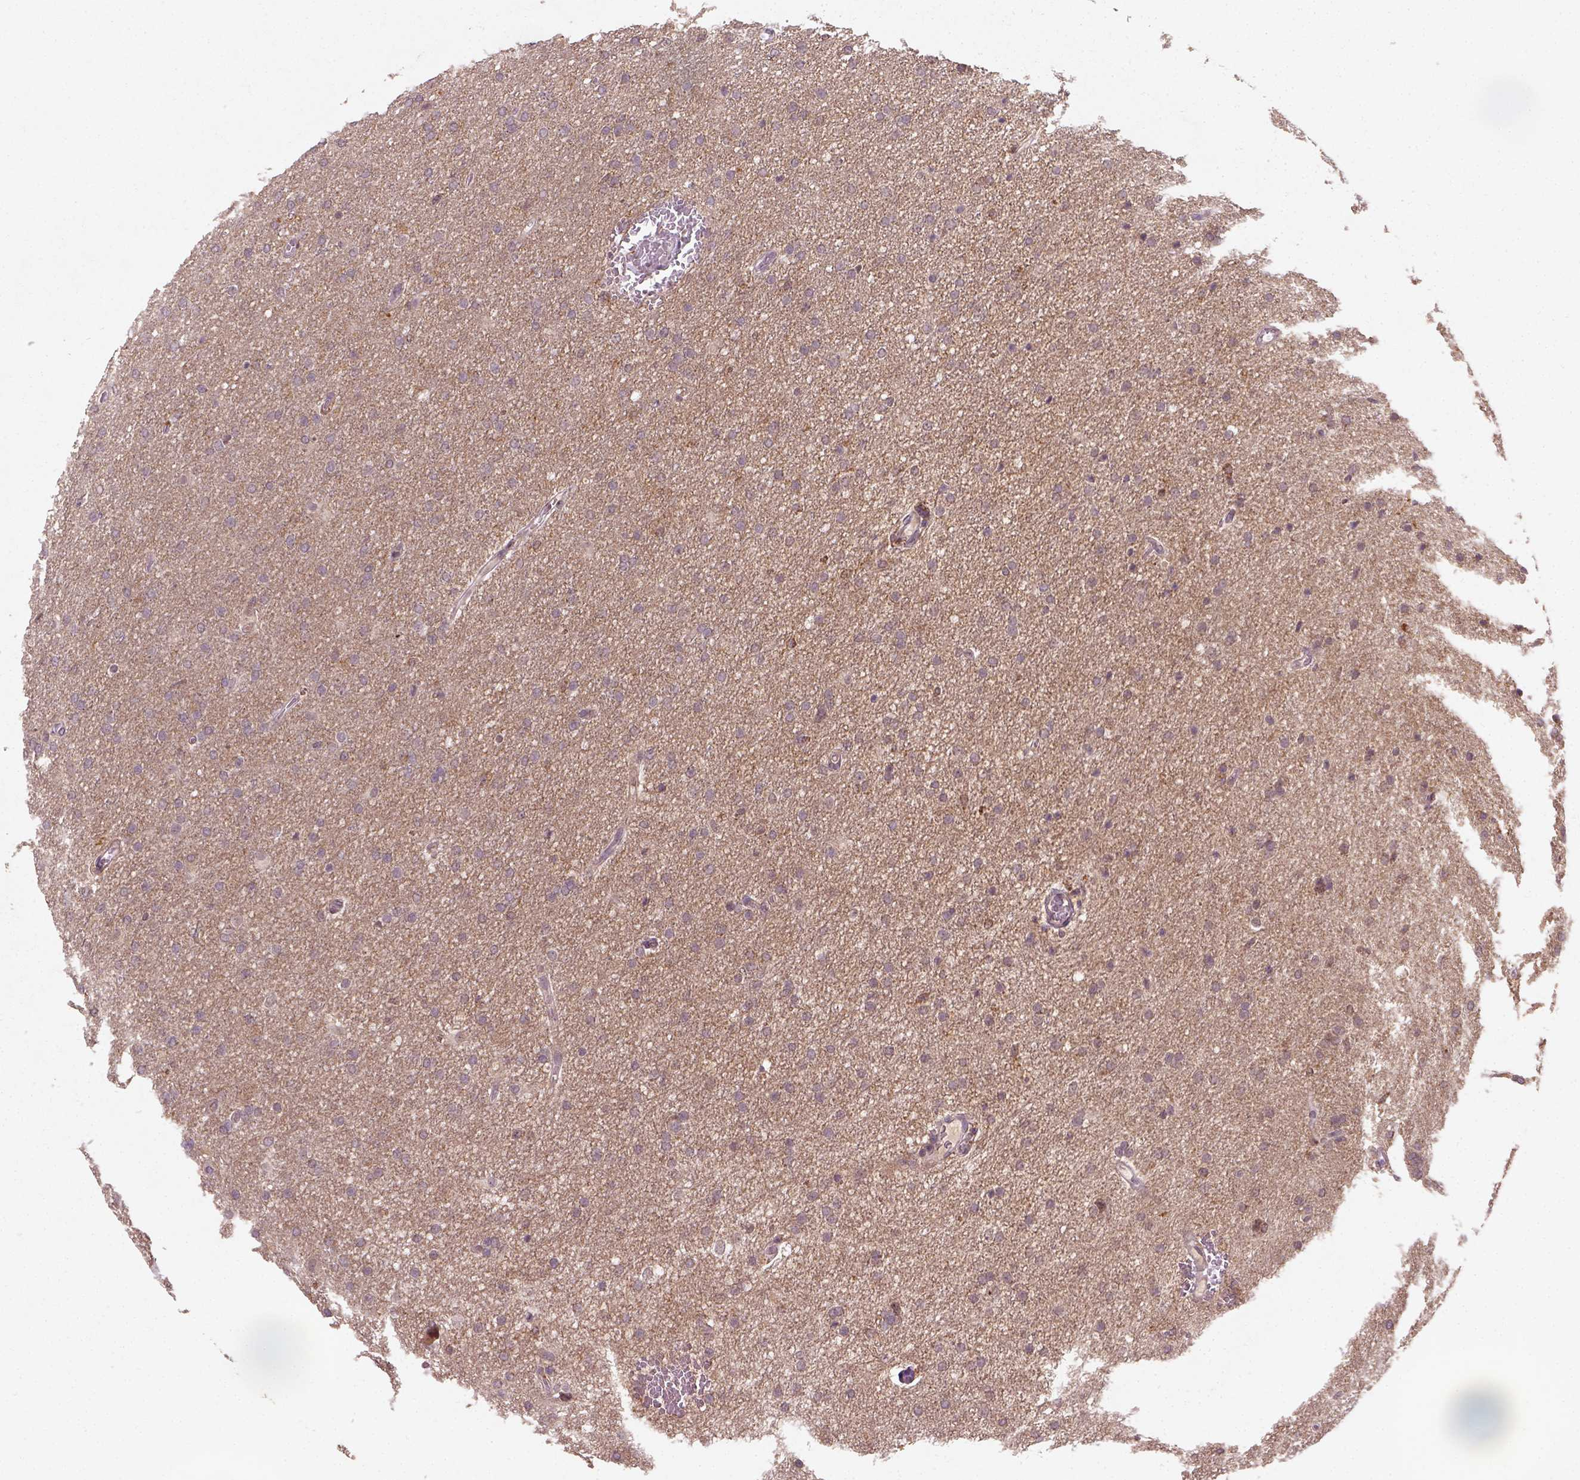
{"staining": {"intensity": "weak", "quantity": ">75%", "location": "cytoplasmic/membranous"}, "tissue": "glioma", "cell_type": "Tumor cells", "image_type": "cancer", "snomed": [{"axis": "morphology", "description": "Glioma, malignant, High grade"}, {"axis": "topography", "description": "Cerebral cortex"}], "caption": "Protein staining by immunohistochemistry (IHC) reveals weak cytoplasmic/membranous positivity in approximately >75% of tumor cells in glioma. The protein is stained brown, and the nuclei are stained in blue (DAB IHC with brightfield microscopy, high magnification).", "gene": "CAMKK1", "patient": {"sex": "male", "age": 70}}